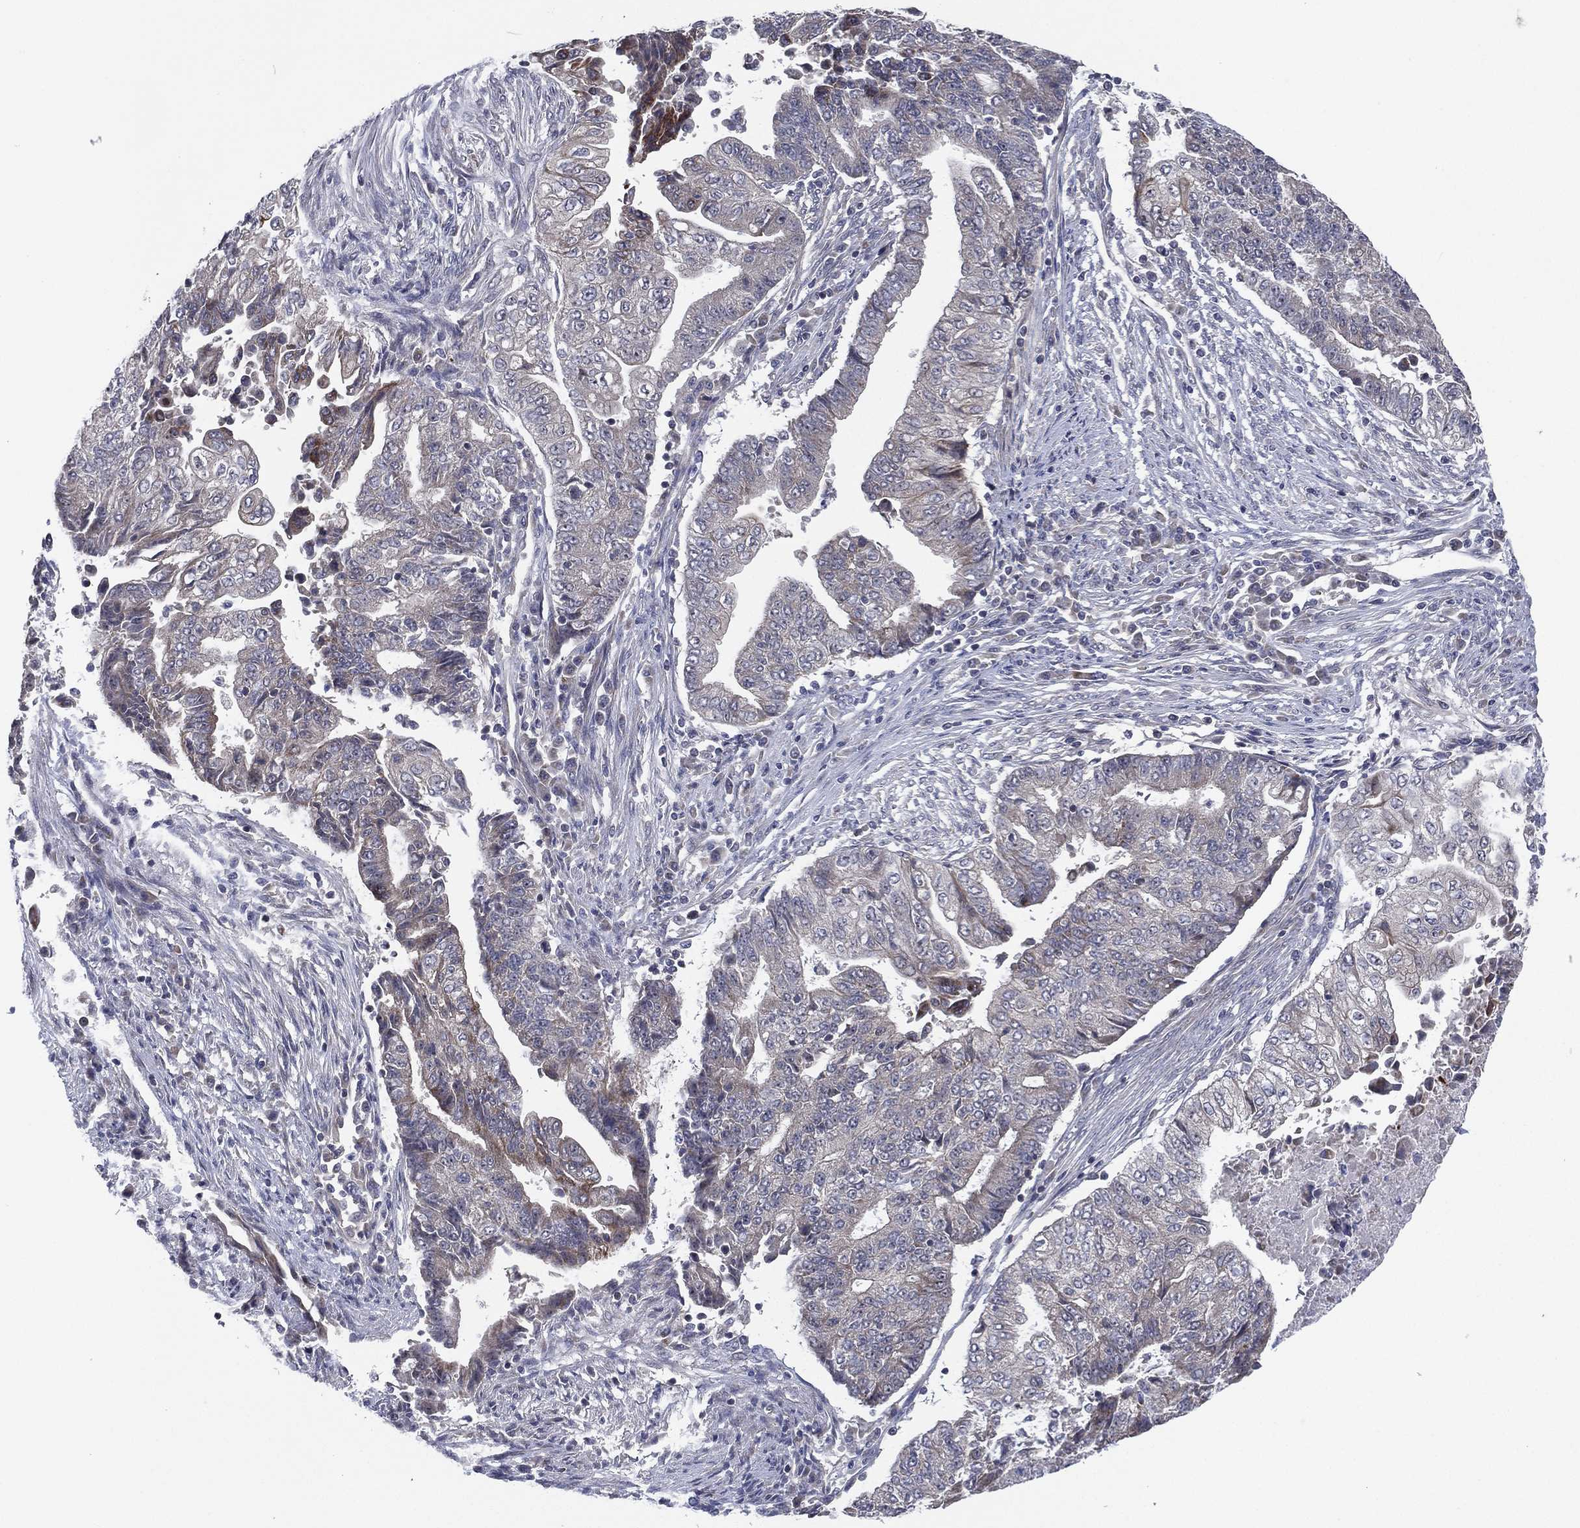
{"staining": {"intensity": "weak", "quantity": "<25%", "location": "cytoplasmic/membranous"}, "tissue": "endometrial cancer", "cell_type": "Tumor cells", "image_type": "cancer", "snomed": [{"axis": "morphology", "description": "Adenocarcinoma, NOS"}, {"axis": "topography", "description": "Uterus"}, {"axis": "topography", "description": "Endometrium"}], "caption": "Immunohistochemistry image of neoplastic tissue: human endometrial adenocarcinoma stained with DAB (3,3'-diaminobenzidine) reveals no significant protein positivity in tumor cells. (Brightfield microscopy of DAB (3,3'-diaminobenzidine) IHC at high magnification).", "gene": "KAT14", "patient": {"sex": "female", "age": 54}}